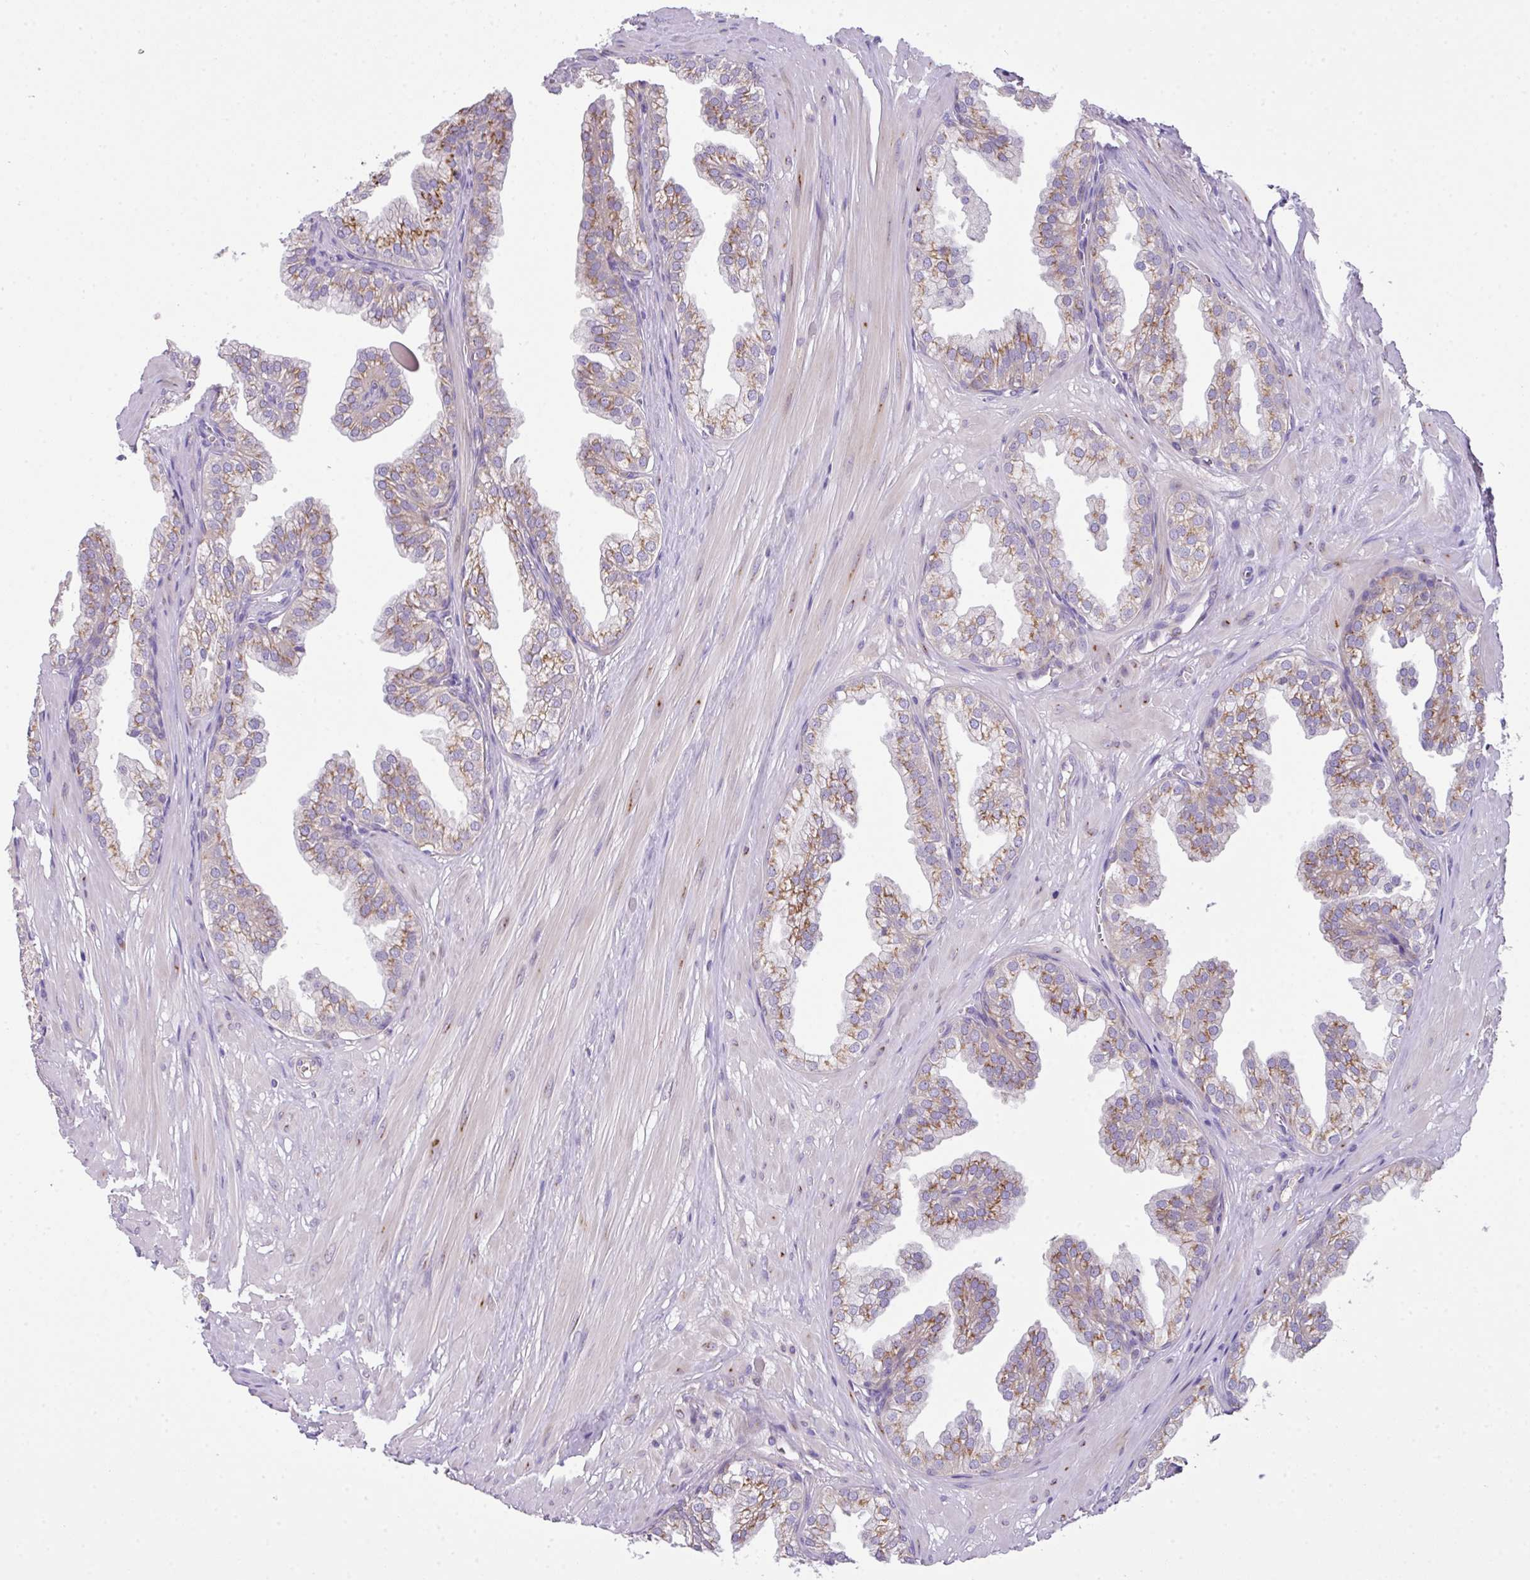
{"staining": {"intensity": "moderate", "quantity": "25%-75%", "location": "cytoplasmic/membranous"}, "tissue": "prostate", "cell_type": "Glandular cells", "image_type": "normal", "snomed": [{"axis": "morphology", "description": "Normal tissue, NOS"}, {"axis": "topography", "description": "Prostate"}, {"axis": "topography", "description": "Peripheral nerve tissue"}], "caption": "Prostate was stained to show a protein in brown. There is medium levels of moderate cytoplasmic/membranous positivity in approximately 25%-75% of glandular cells. Immunohistochemistry (ihc) stains the protein in brown and the nuclei are stained blue.", "gene": "VTI1A", "patient": {"sex": "male", "age": 55}}